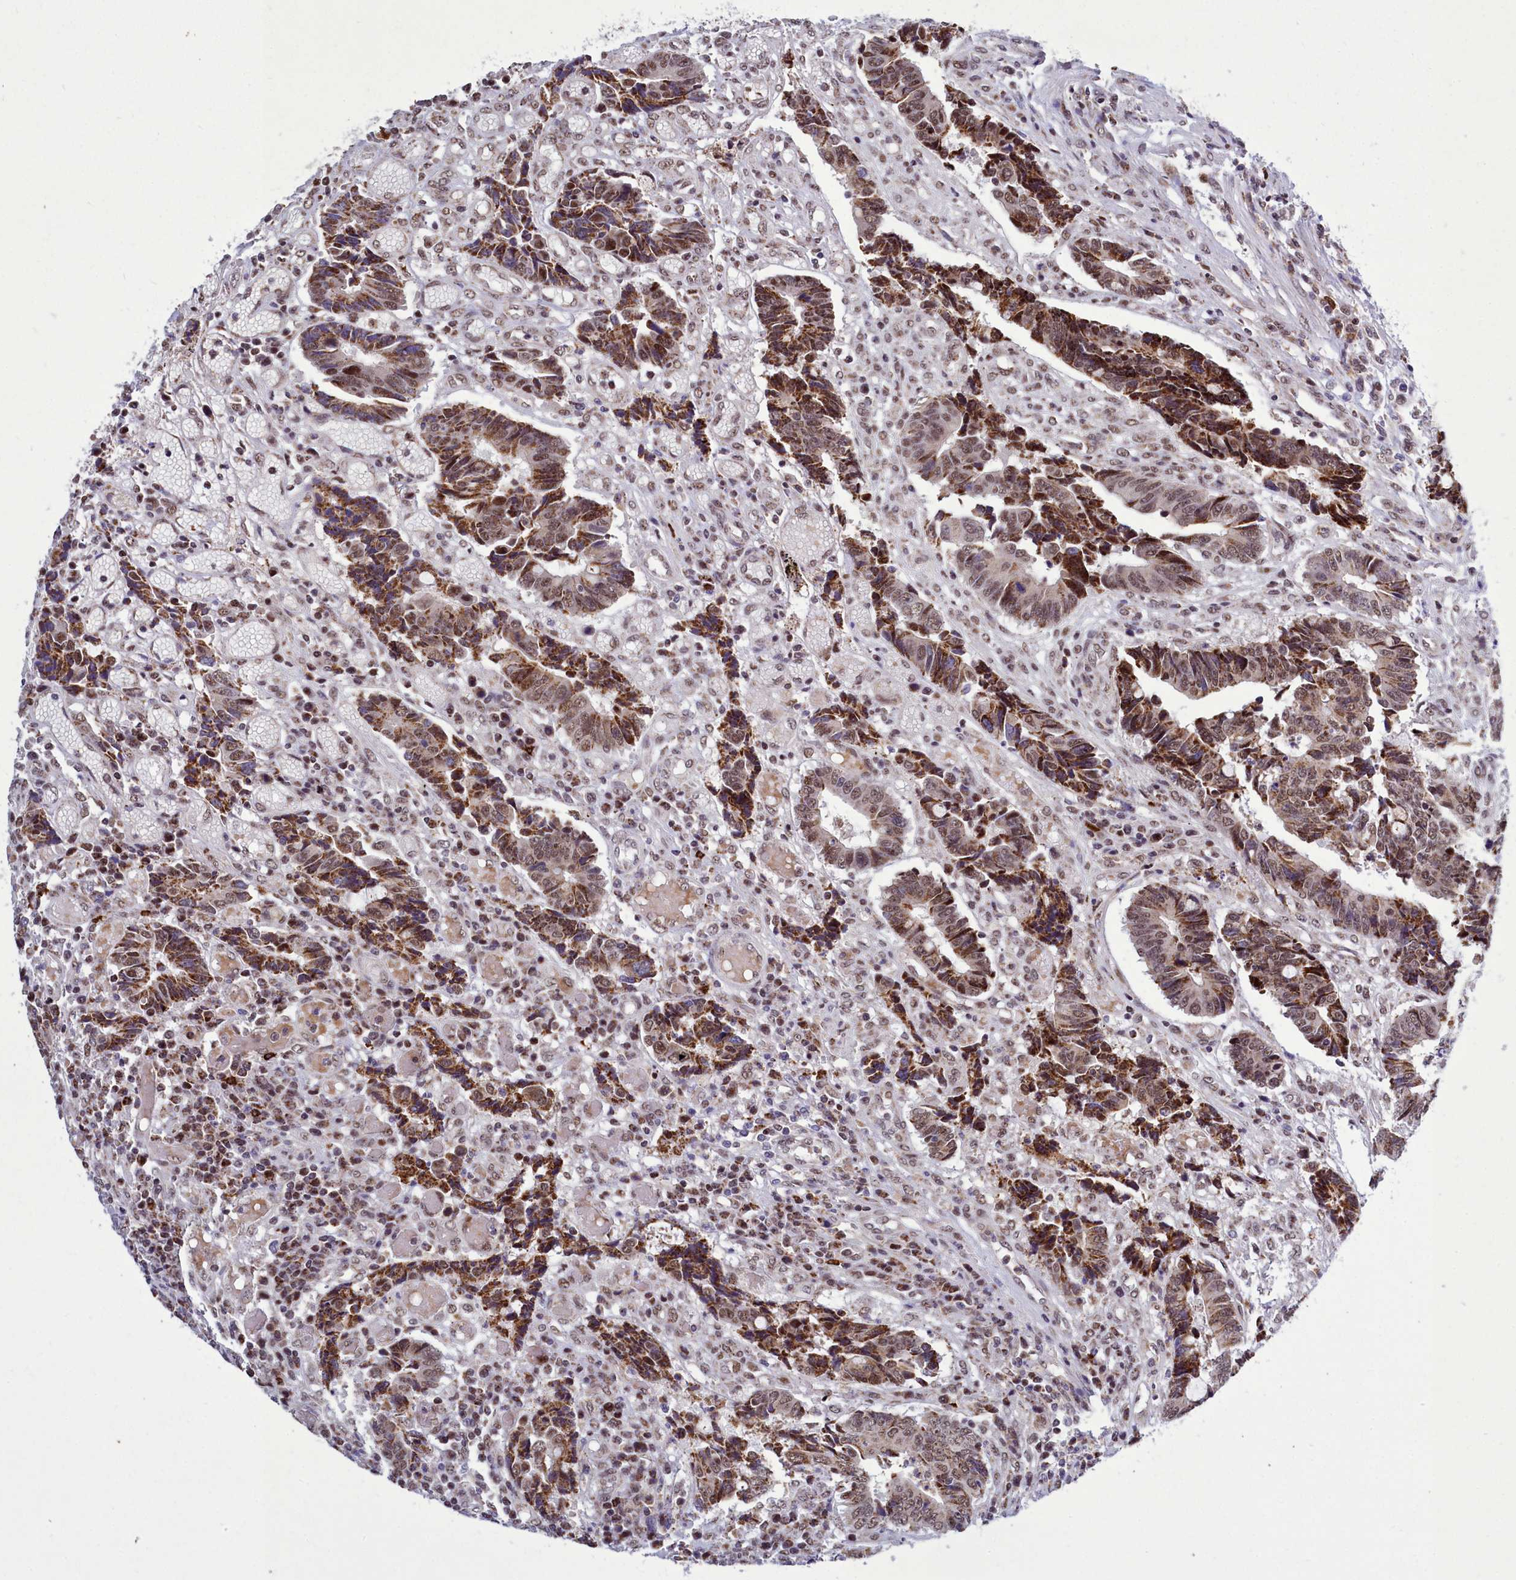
{"staining": {"intensity": "moderate", "quantity": ">75%", "location": "cytoplasmic/membranous,nuclear"}, "tissue": "colorectal cancer", "cell_type": "Tumor cells", "image_type": "cancer", "snomed": [{"axis": "morphology", "description": "Adenocarcinoma, NOS"}, {"axis": "topography", "description": "Rectum"}], "caption": "The micrograph demonstrates a brown stain indicating the presence of a protein in the cytoplasmic/membranous and nuclear of tumor cells in colorectal adenocarcinoma.", "gene": "POM121L2", "patient": {"sex": "male", "age": 84}}